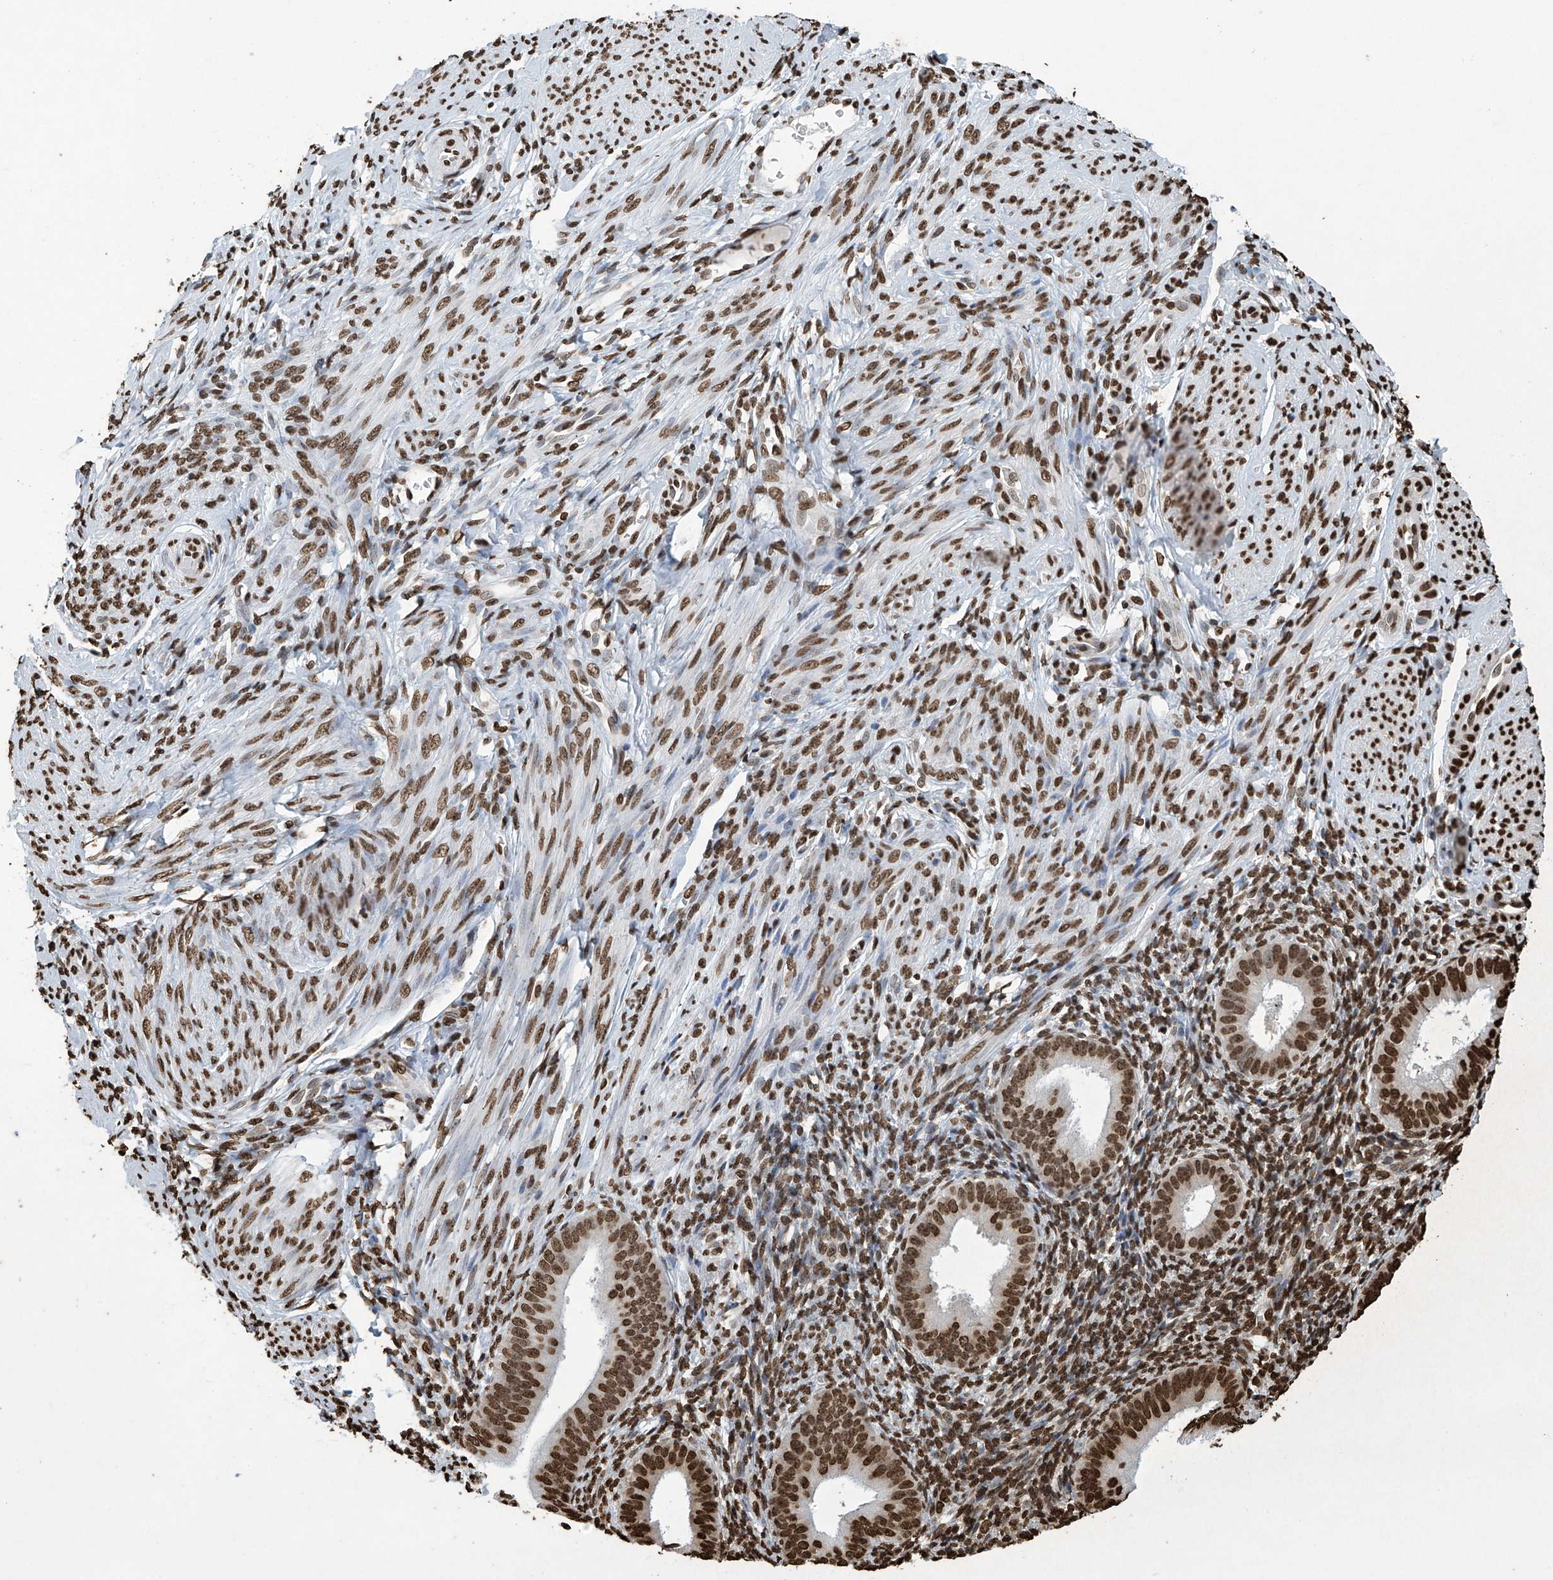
{"staining": {"intensity": "strong", "quantity": ">75%", "location": "nuclear"}, "tissue": "endometrium", "cell_type": "Cells in endometrial stroma", "image_type": "normal", "snomed": [{"axis": "morphology", "description": "Normal tissue, NOS"}, {"axis": "topography", "description": "Uterus"}, {"axis": "topography", "description": "Endometrium"}], "caption": "Immunohistochemistry staining of unremarkable endometrium, which shows high levels of strong nuclear staining in about >75% of cells in endometrial stroma indicating strong nuclear protein positivity. The staining was performed using DAB (3,3'-diaminobenzidine) (brown) for protein detection and nuclei were counterstained in hematoxylin (blue).", "gene": "H3", "patient": {"sex": "female", "age": 48}}